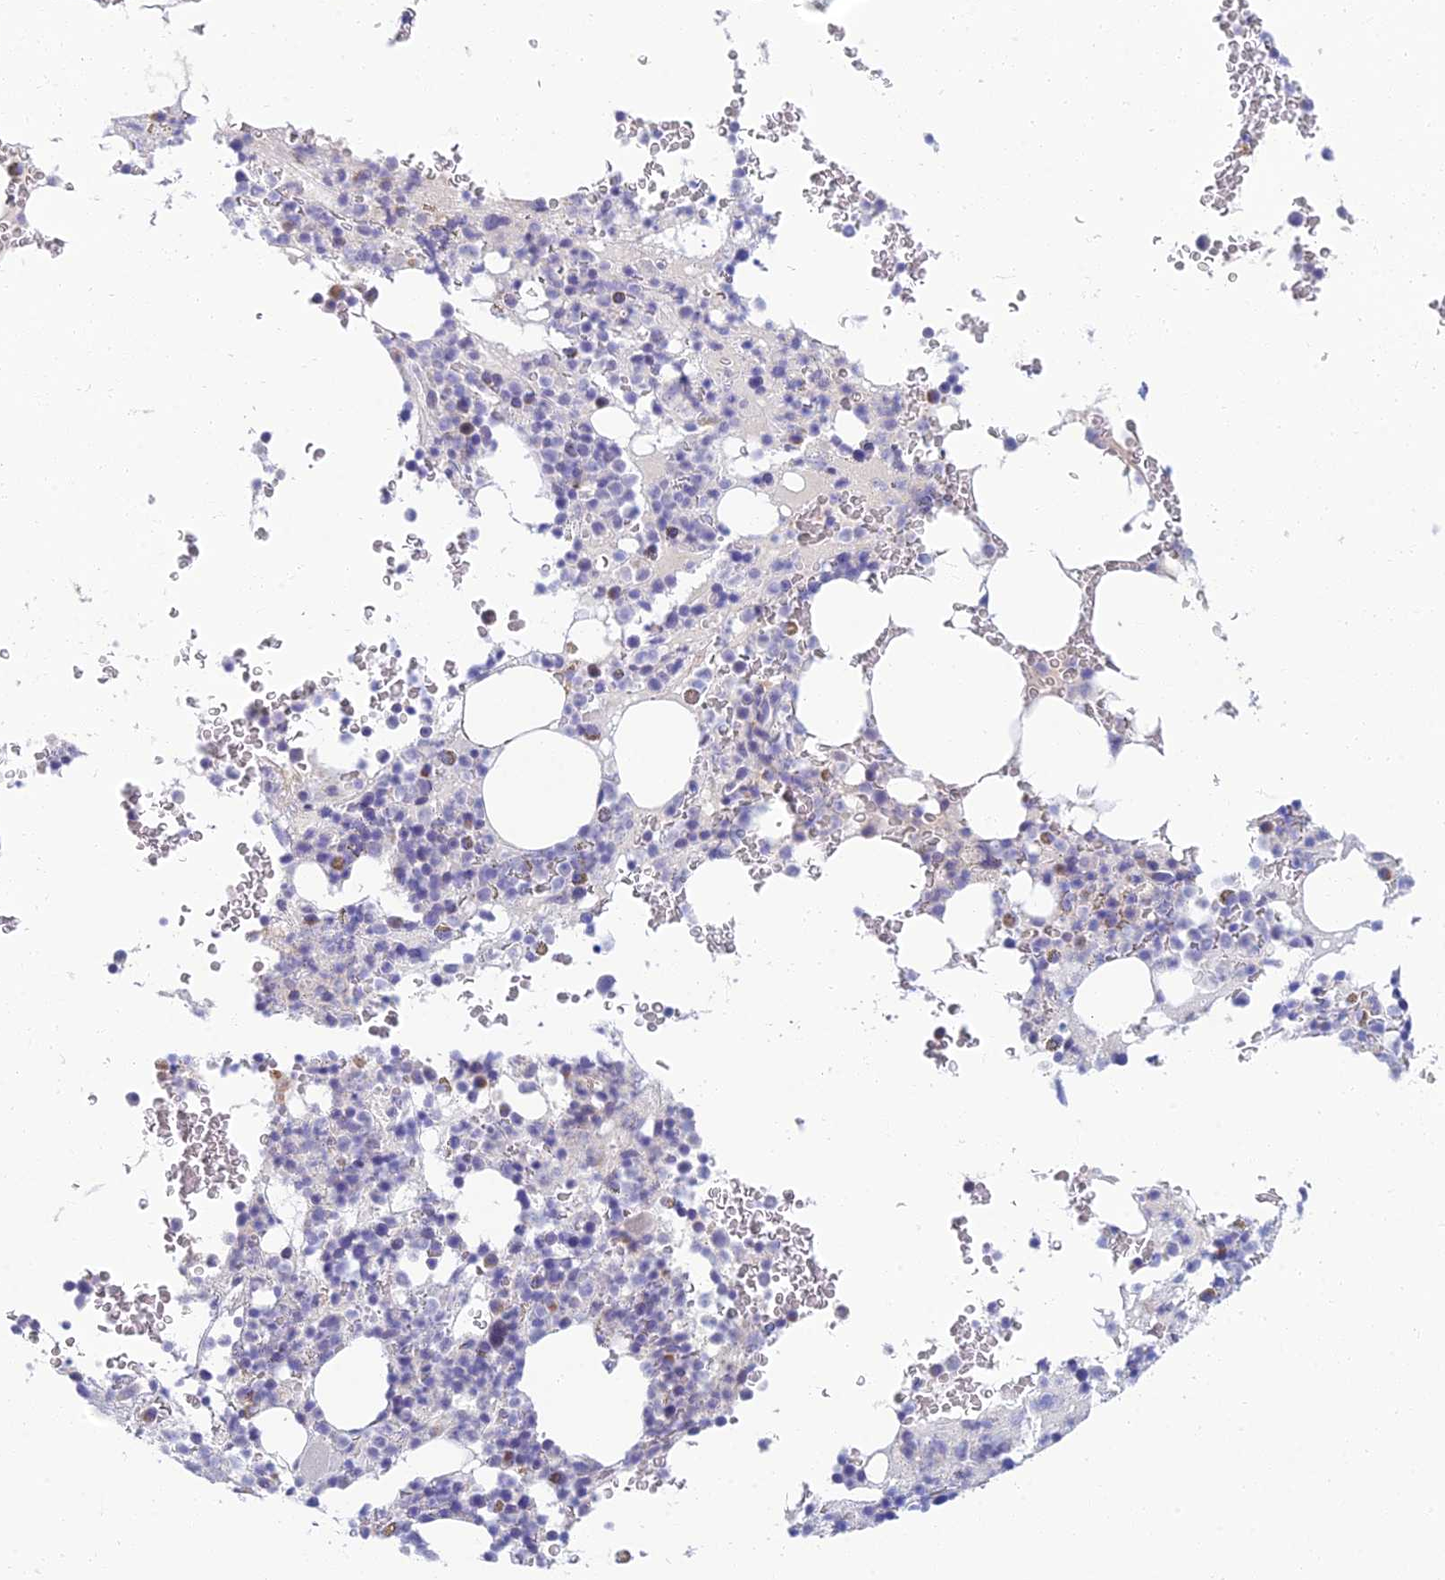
{"staining": {"intensity": "negative", "quantity": "none", "location": "none"}, "tissue": "bone marrow", "cell_type": "Hematopoietic cells", "image_type": "normal", "snomed": [{"axis": "morphology", "description": "Normal tissue, NOS"}, {"axis": "topography", "description": "Bone marrow"}], "caption": "IHC of normal human bone marrow exhibits no expression in hematopoietic cells.", "gene": "SLC25A41", "patient": {"sex": "male", "age": 58}}